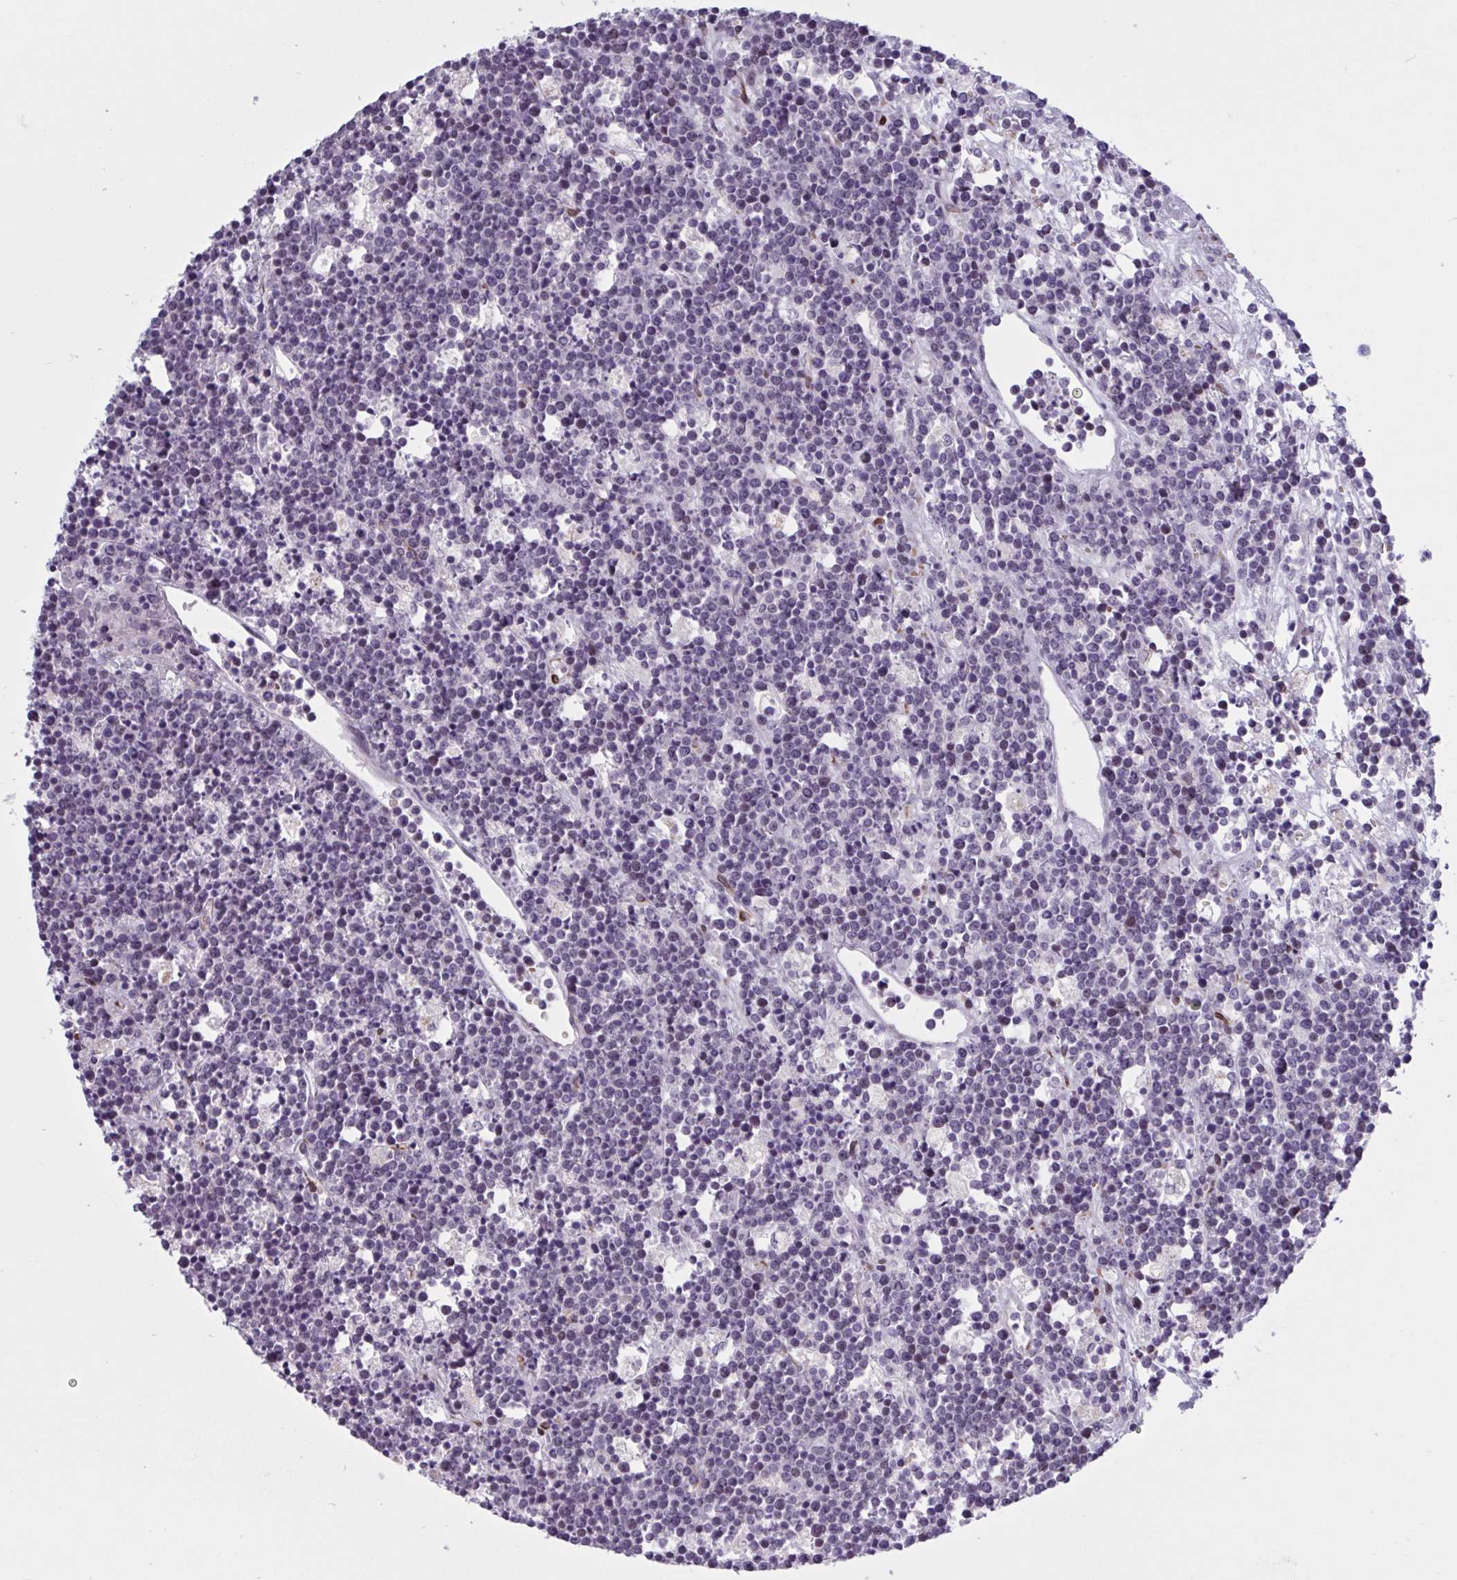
{"staining": {"intensity": "negative", "quantity": "none", "location": "none"}, "tissue": "lymphoma", "cell_type": "Tumor cells", "image_type": "cancer", "snomed": [{"axis": "morphology", "description": "Malignant lymphoma, non-Hodgkin's type, High grade"}, {"axis": "topography", "description": "Ovary"}], "caption": "Tumor cells show no significant protein positivity in high-grade malignant lymphoma, non-Hodgkin's type.", "gene": "HSD11B2", "patient": {"sex": "female", "age": 56}}